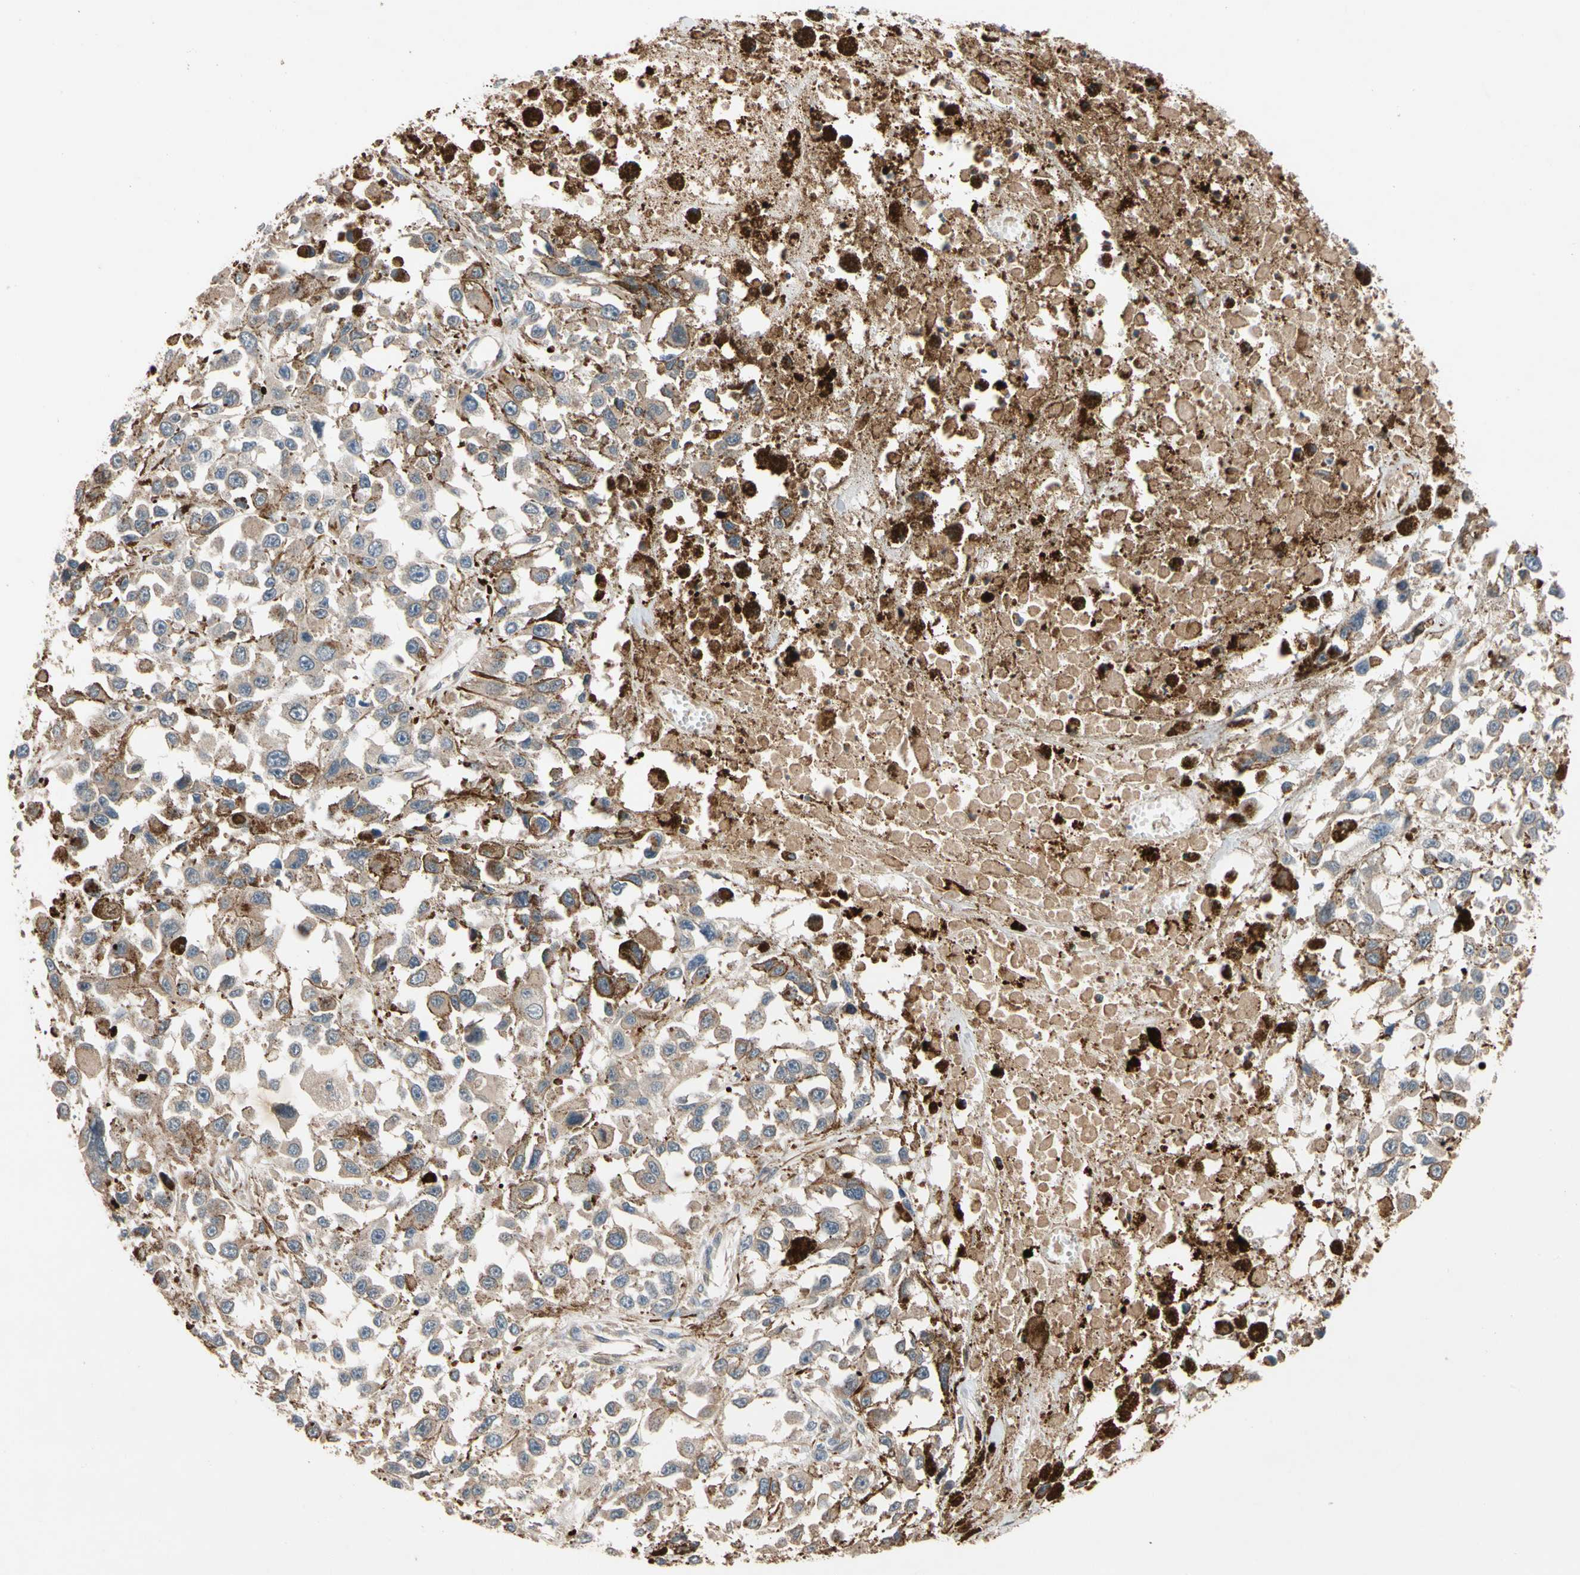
{"staining": {"intensity": "moderate", "quantity": ">75%", "location": "cytoplasmic/membranous"}, "tissue": "melanoma", "cell_type": "Tumor cells", "image_type": "cancer", "snomed": [{"axis": "morphology", "description": "Malignant melanoma, Metastatic site"}, {"axis": "topography", "description": "Lymph node"}], "caption": "A high-resolution histopathology image shows immunohistochemistry staining of melanoma, which reveals moderate cytoplasmic/membranous staining in approximately >75% of tumor cells.", "gene": "FGD6", "patient": {"sex": "male", "age": 59}}